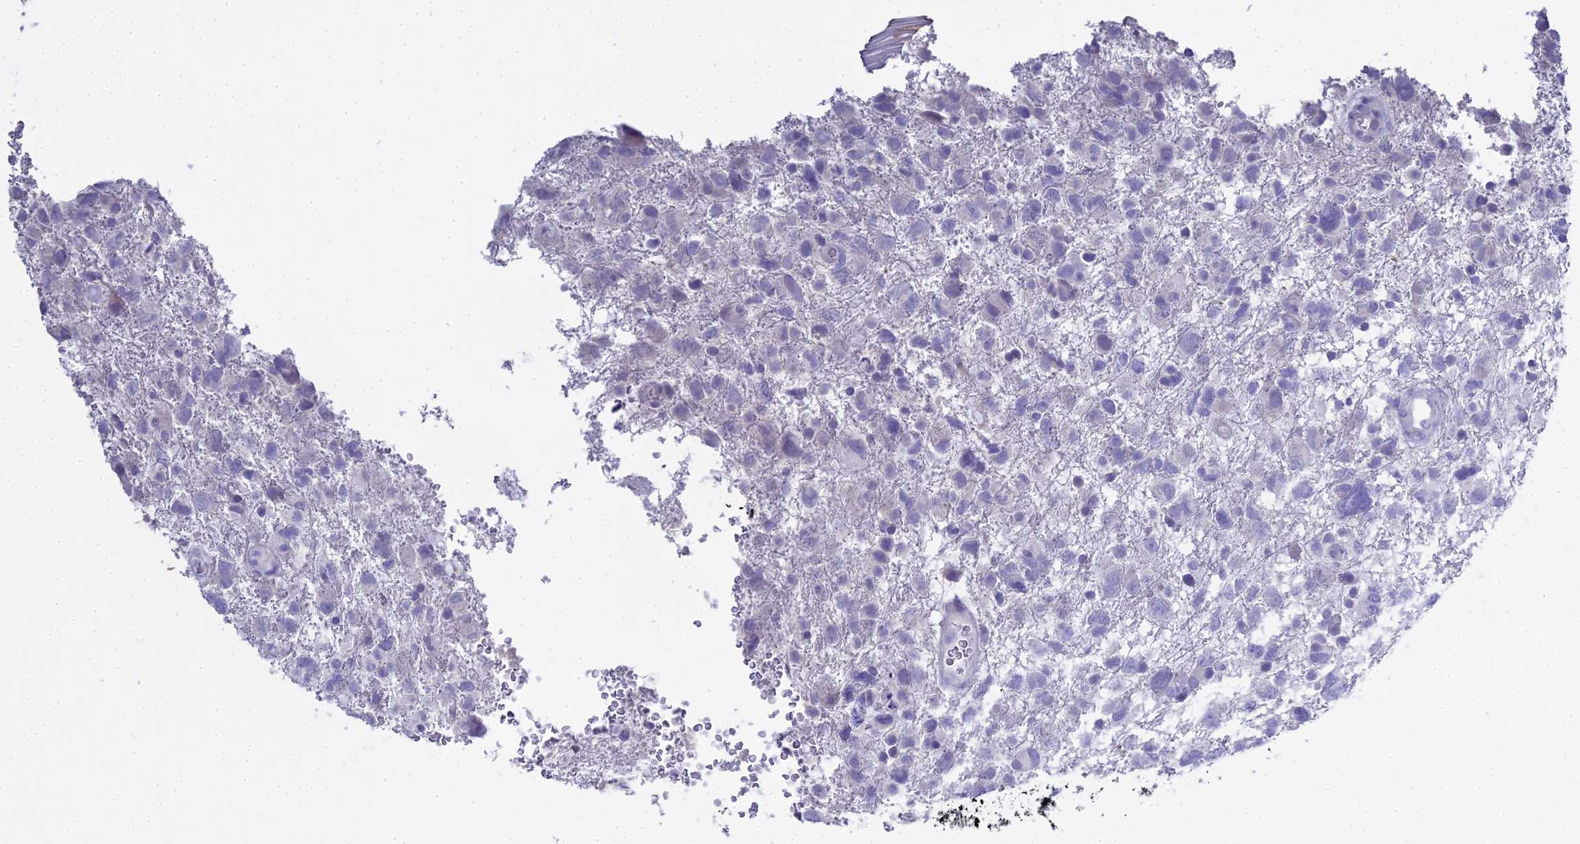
{"staining": {"intensity": "negative", "quantity": "none", "location": "none"}, "tissue": "glioma", "cell_type": "Tumor cells", "image_type": "cancer", "snomed": [{"axis": "morphology", "description": "Glioma, malignant, High grade"}, {"axis": "topography", "description": "Brain"}], "caption": "Immunohistochemical staining of high-grade glioma (malignant) shows no significant staining in tumor cells.", "gene": "S100A7", "patient": {"sex": "male", "age": 61}}